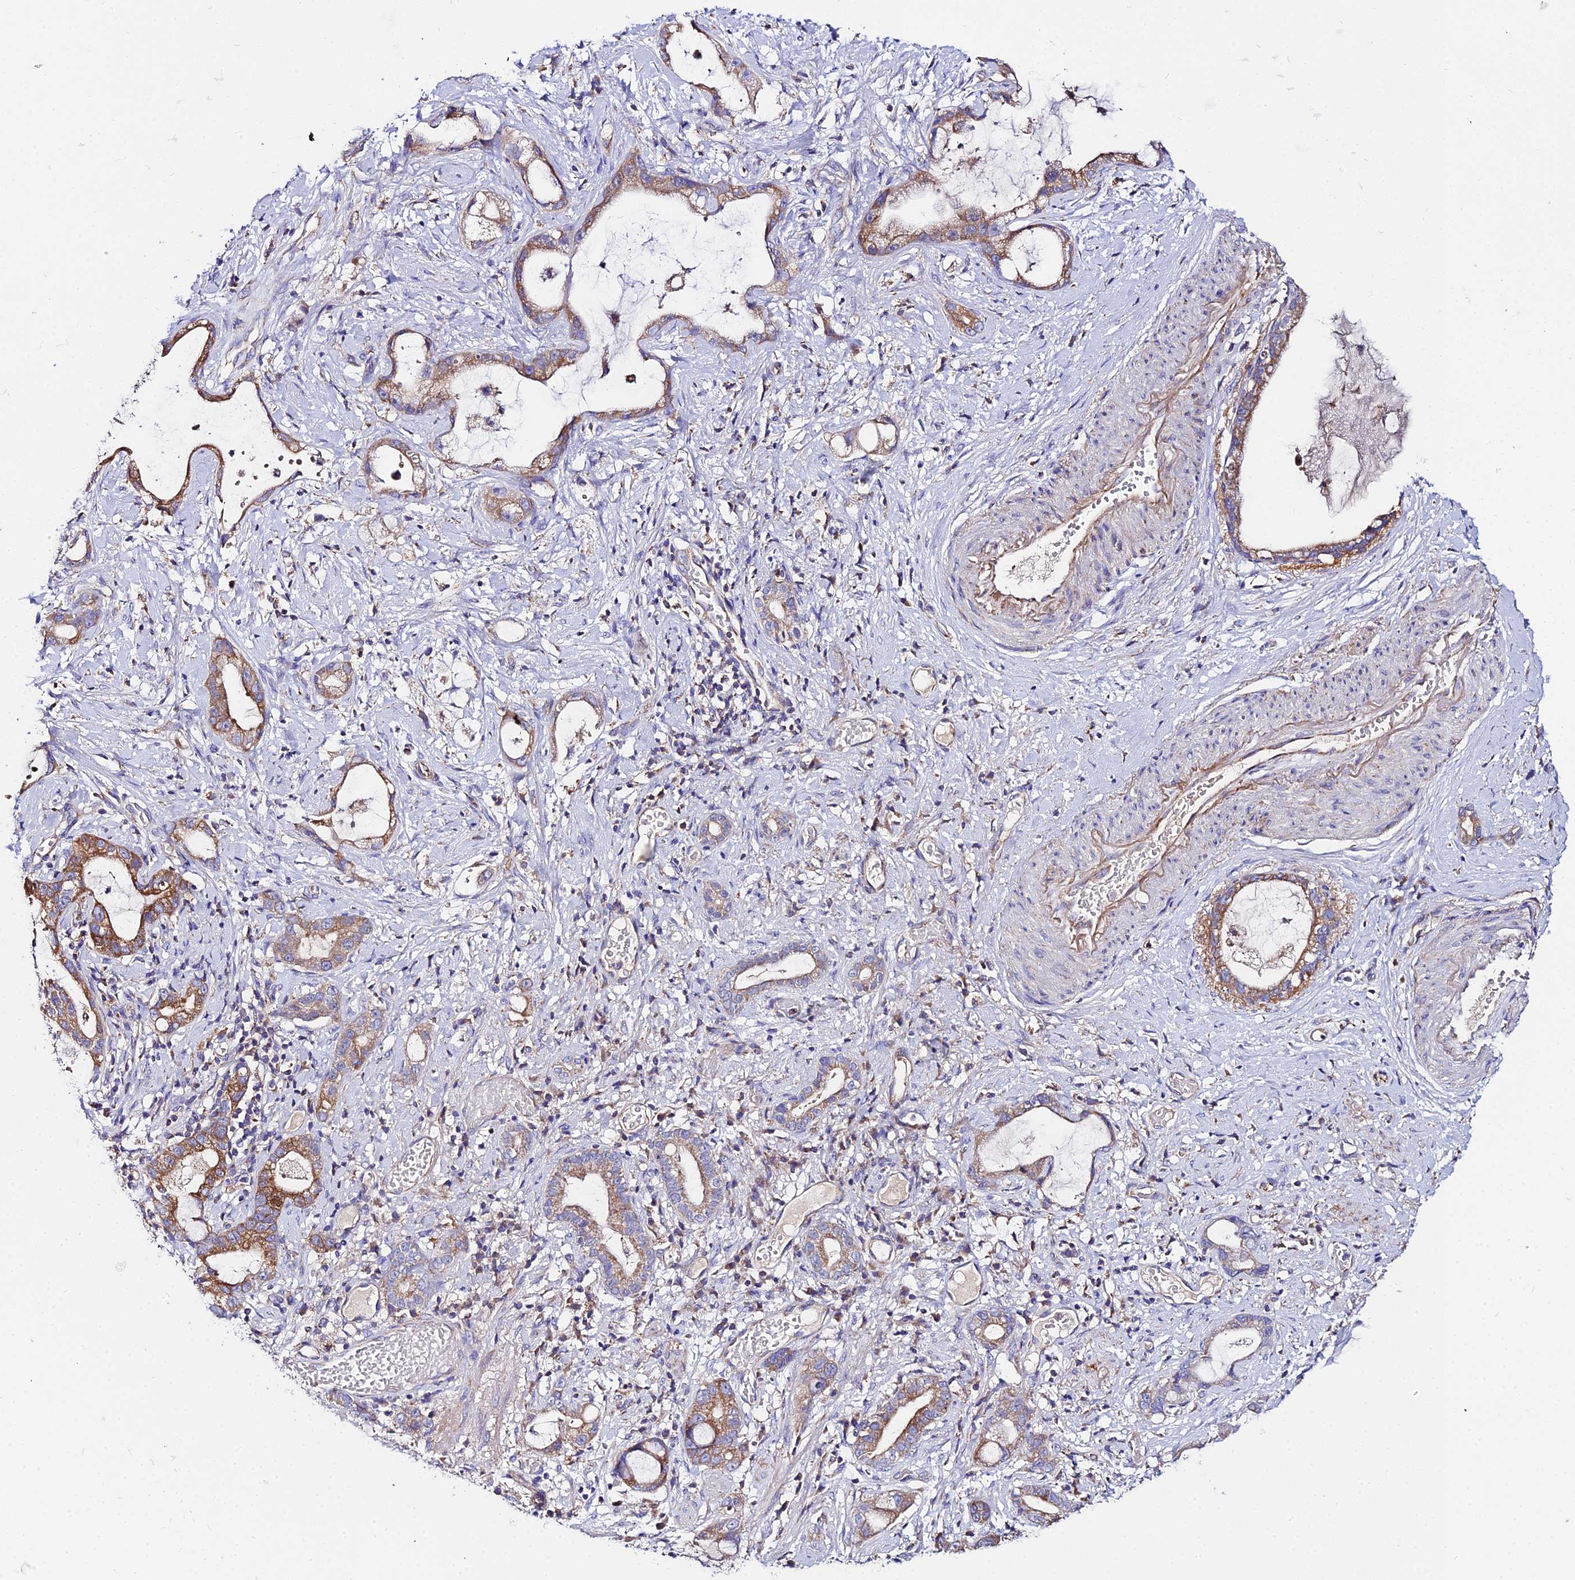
{"staining": {"intensity": "moderate", "quantity": ">75%", "location": "cytoplasmic/membranous"}, "tissue": "stomach cancer", "cell_type": "Tumor cells", "image_type": "cancer", "snomed": [{"axis": "morphology", "description": "Adenocarcinoma, NOS"}, {"axis": "topography", "description": "Stomach"}], "caption": "Stomach adenocarcinoma stained with immunohistochemistry (IHC) demonstrates moderate cytoplasmic/membranous expression in about >75% of tumor cells.", "gene": "NIPSNAP3A", "patient": {"sex": "male", "age": 55}}